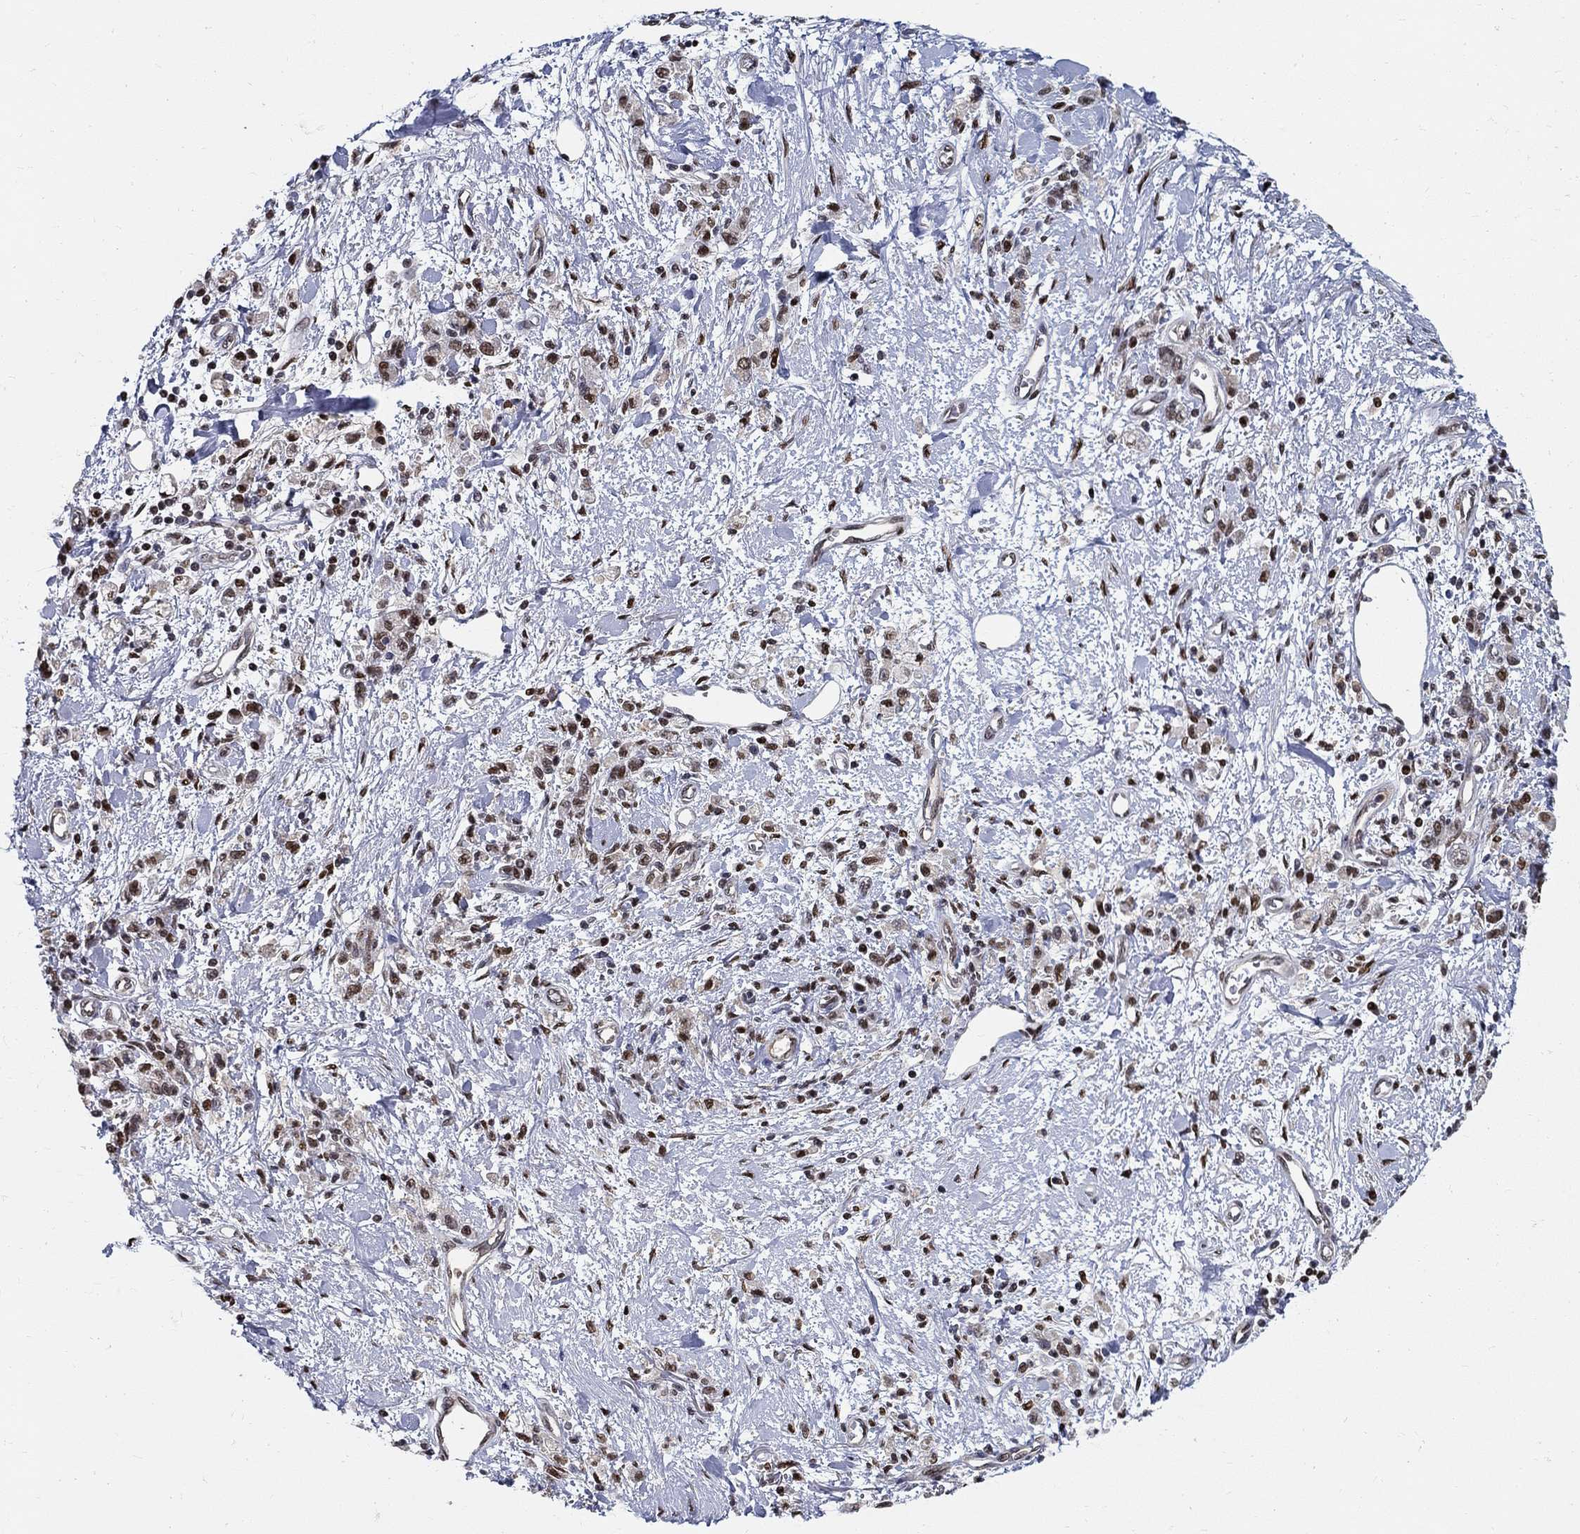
{"staining": {"intensity": "moderate", "quantity": ">75%", "location": "nuclear"}, "tissue": "stomach cancer", "cell_type": "Tumor cells", "image_type": "cancer", "snomed": [{"axis": "morphology", "description": "Adenocarcinoma, NOS"}, {"axis": "topography", "description": "Stomach"}], "caption": "Stomach cancer (adenocarcinoma) tissue shows moderate nuclear positivity in approximately >75% of tumor cells, visualized by immunohistochemistry.", "gene": "ZNF594", "patient": {"sex": "male", "age": 77}}